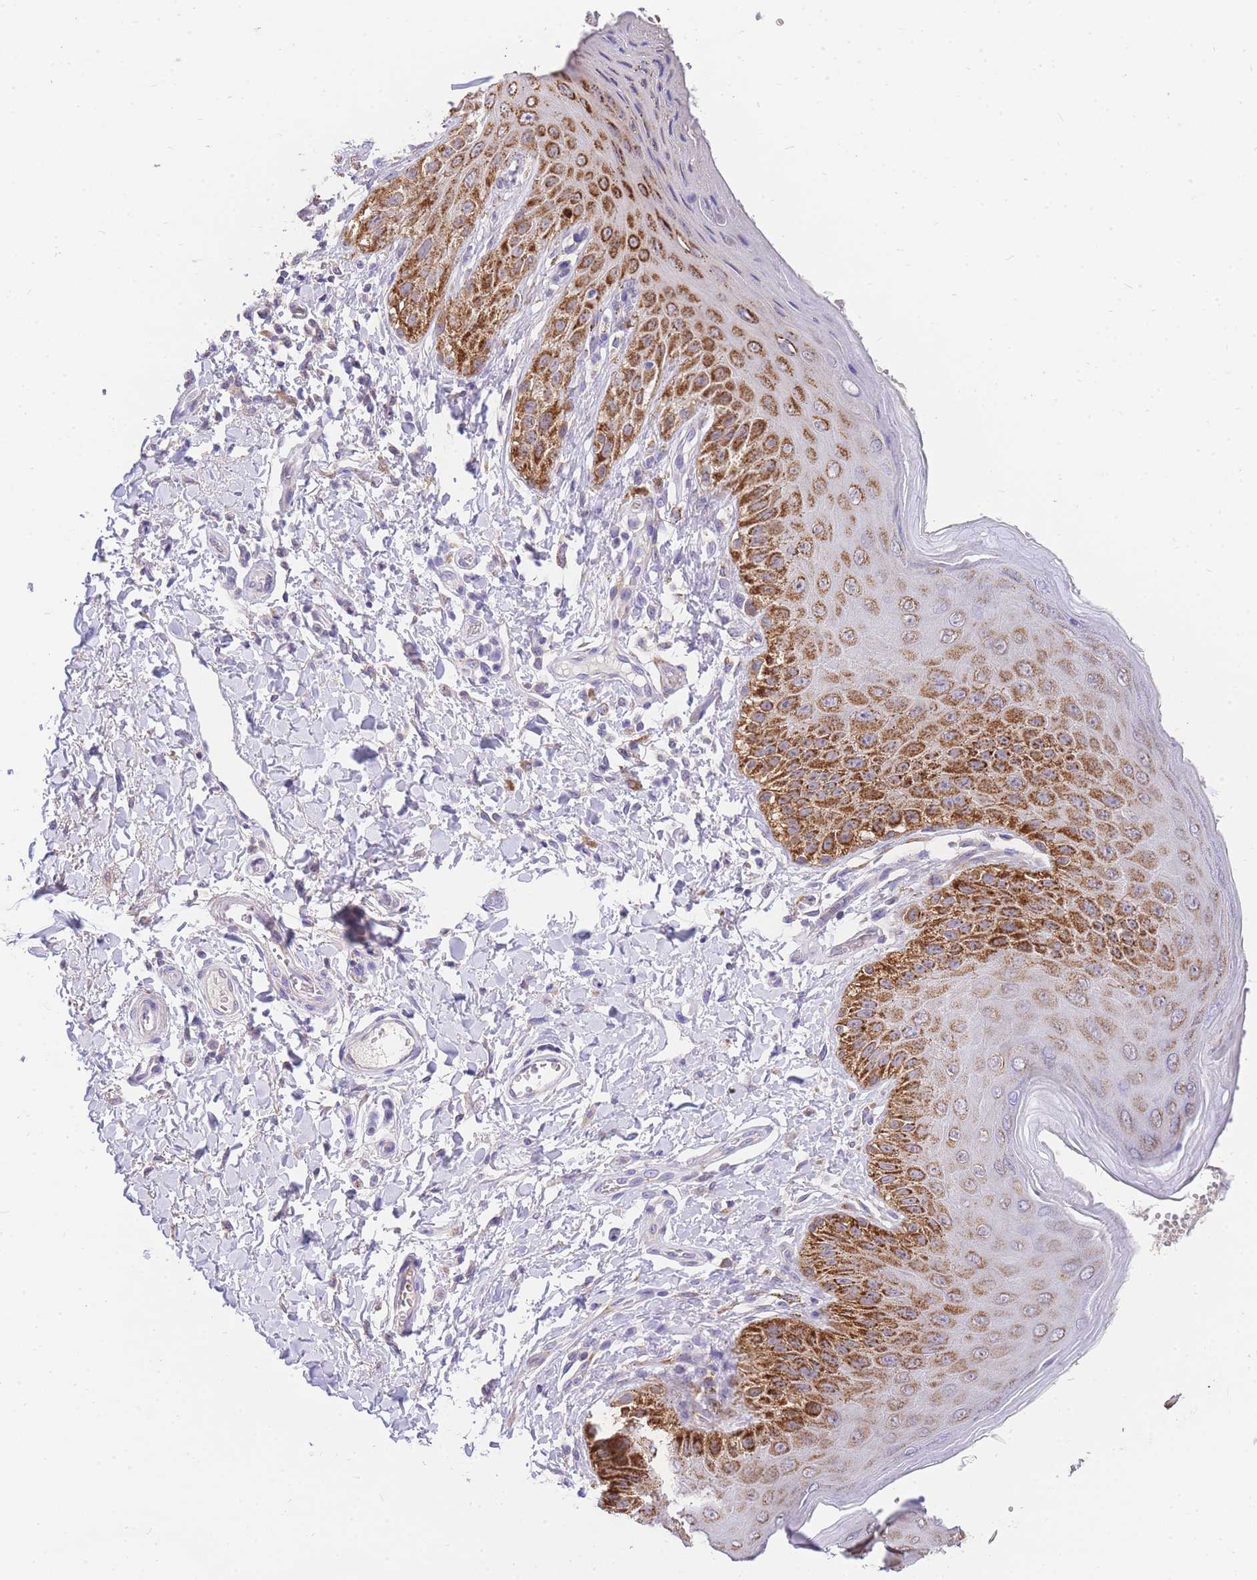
{"staining": {"intensity": "moderate", "quantity": "25%-75%", "location": "cytoplasmic/membranous"}, "tissue": "skin", "cell_type": "Epidermal cells", "image_type": "normal", "snomed": [{"axis": "morphology", "description": "Normal tissue, NOS"}, {"axis": "topography", "description": "Anal"}], "caption": "A high-resolution image shows immunohistochemistry (IHC) staining of unremarkable skin, which shows moderate cytoplasmic/membranous expression in about 25%-75% of epidermal cells.", "gene": "C2orf88", "patient": {"sex": "male", "age": 44}}